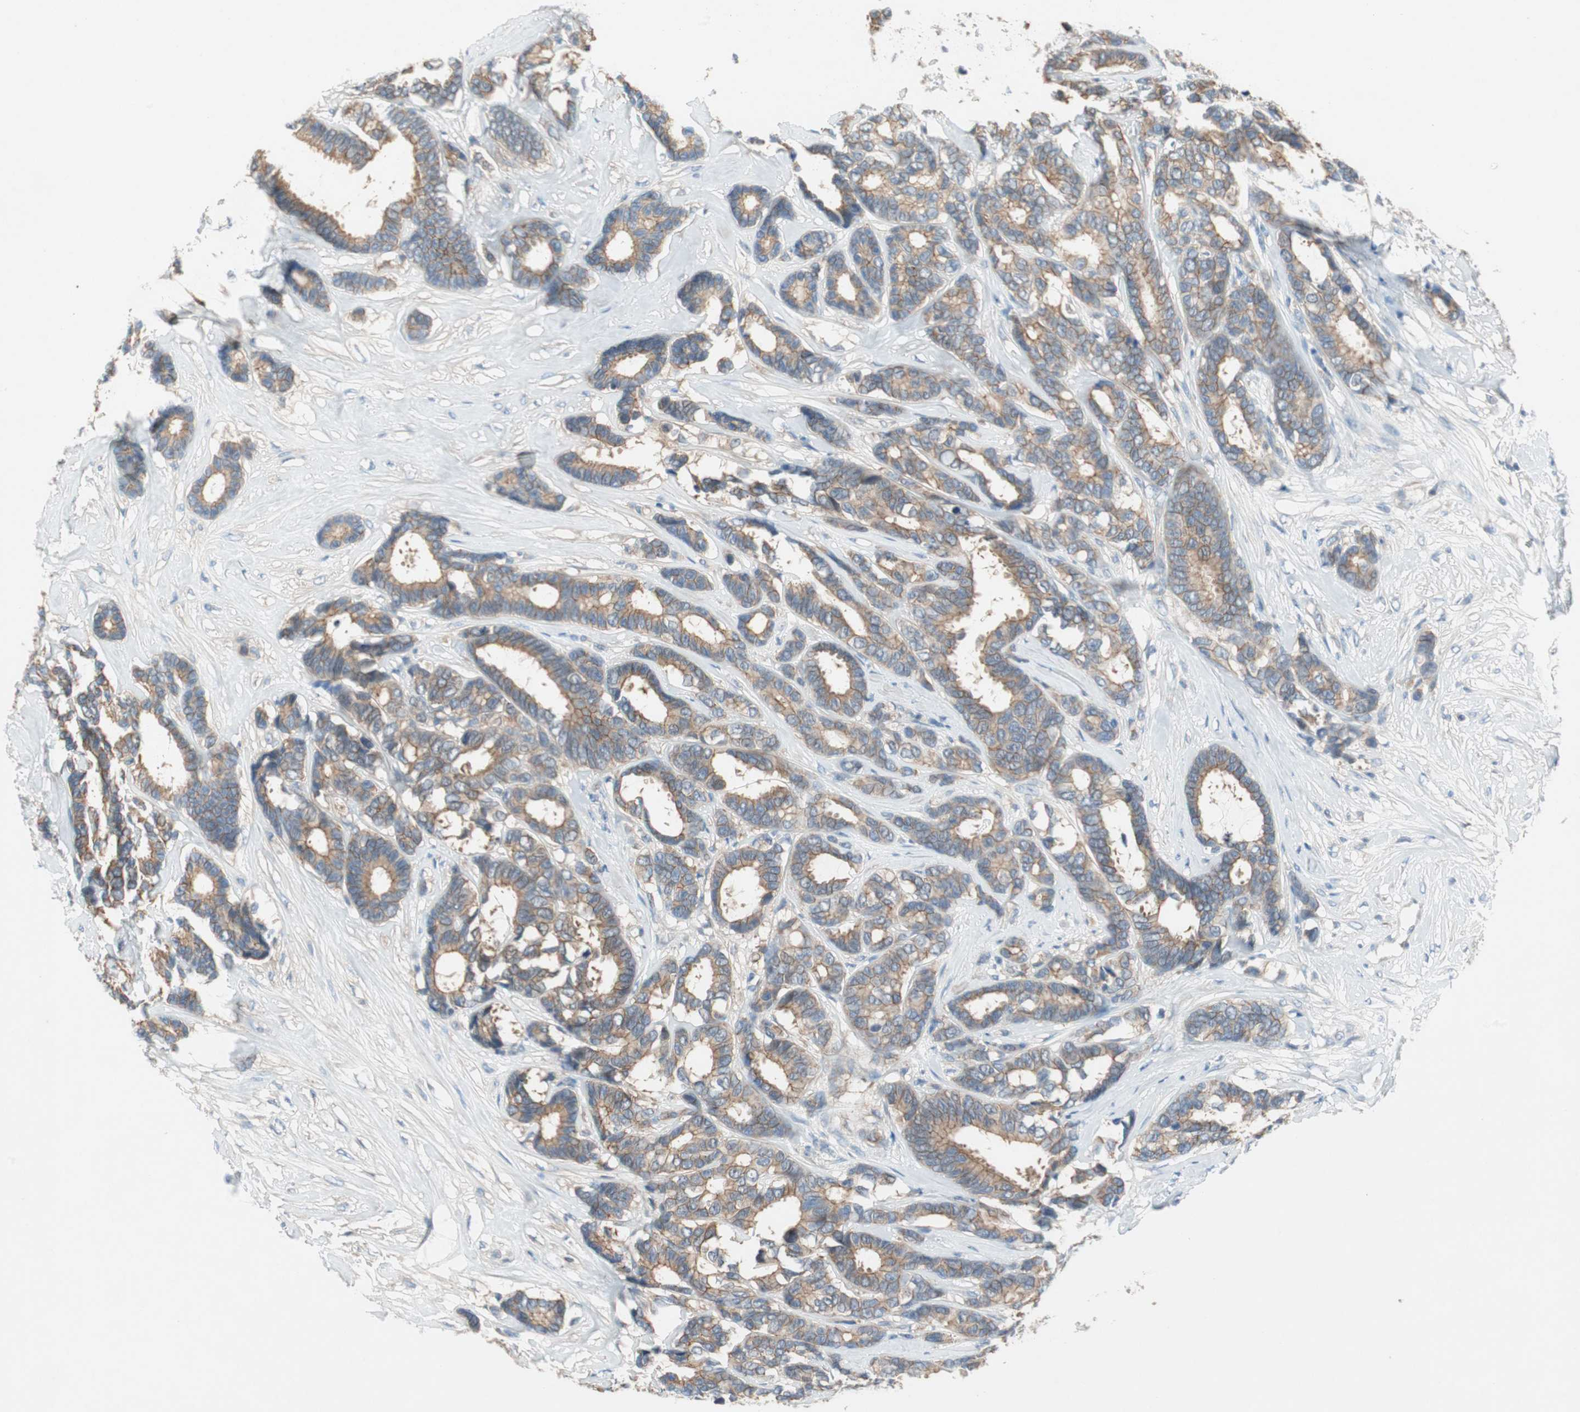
{"staining": {"intensity": "moderate", "quantity": "25%-75%", "location": "cytoplasmic/membranous"}, "tissue": "breast cancer", "cell_type": "Tumor cells", "image_type": "cancer", "snomed": [{"axis": "morphology", "description": "Duct carcinoma"}, {"axis": "topography", "description": "Breast"}], "caption": "Protein staining demonstrates moderate cytoplasmic/membranous expression in approximately 25%-75% of tumor cells in invasive ductal carcinoma (breast). (Brightfield microscopy of DAB IHC at high magnification).", "gene": "GLUL", "patient": {"sex": "female", "age": 87}}